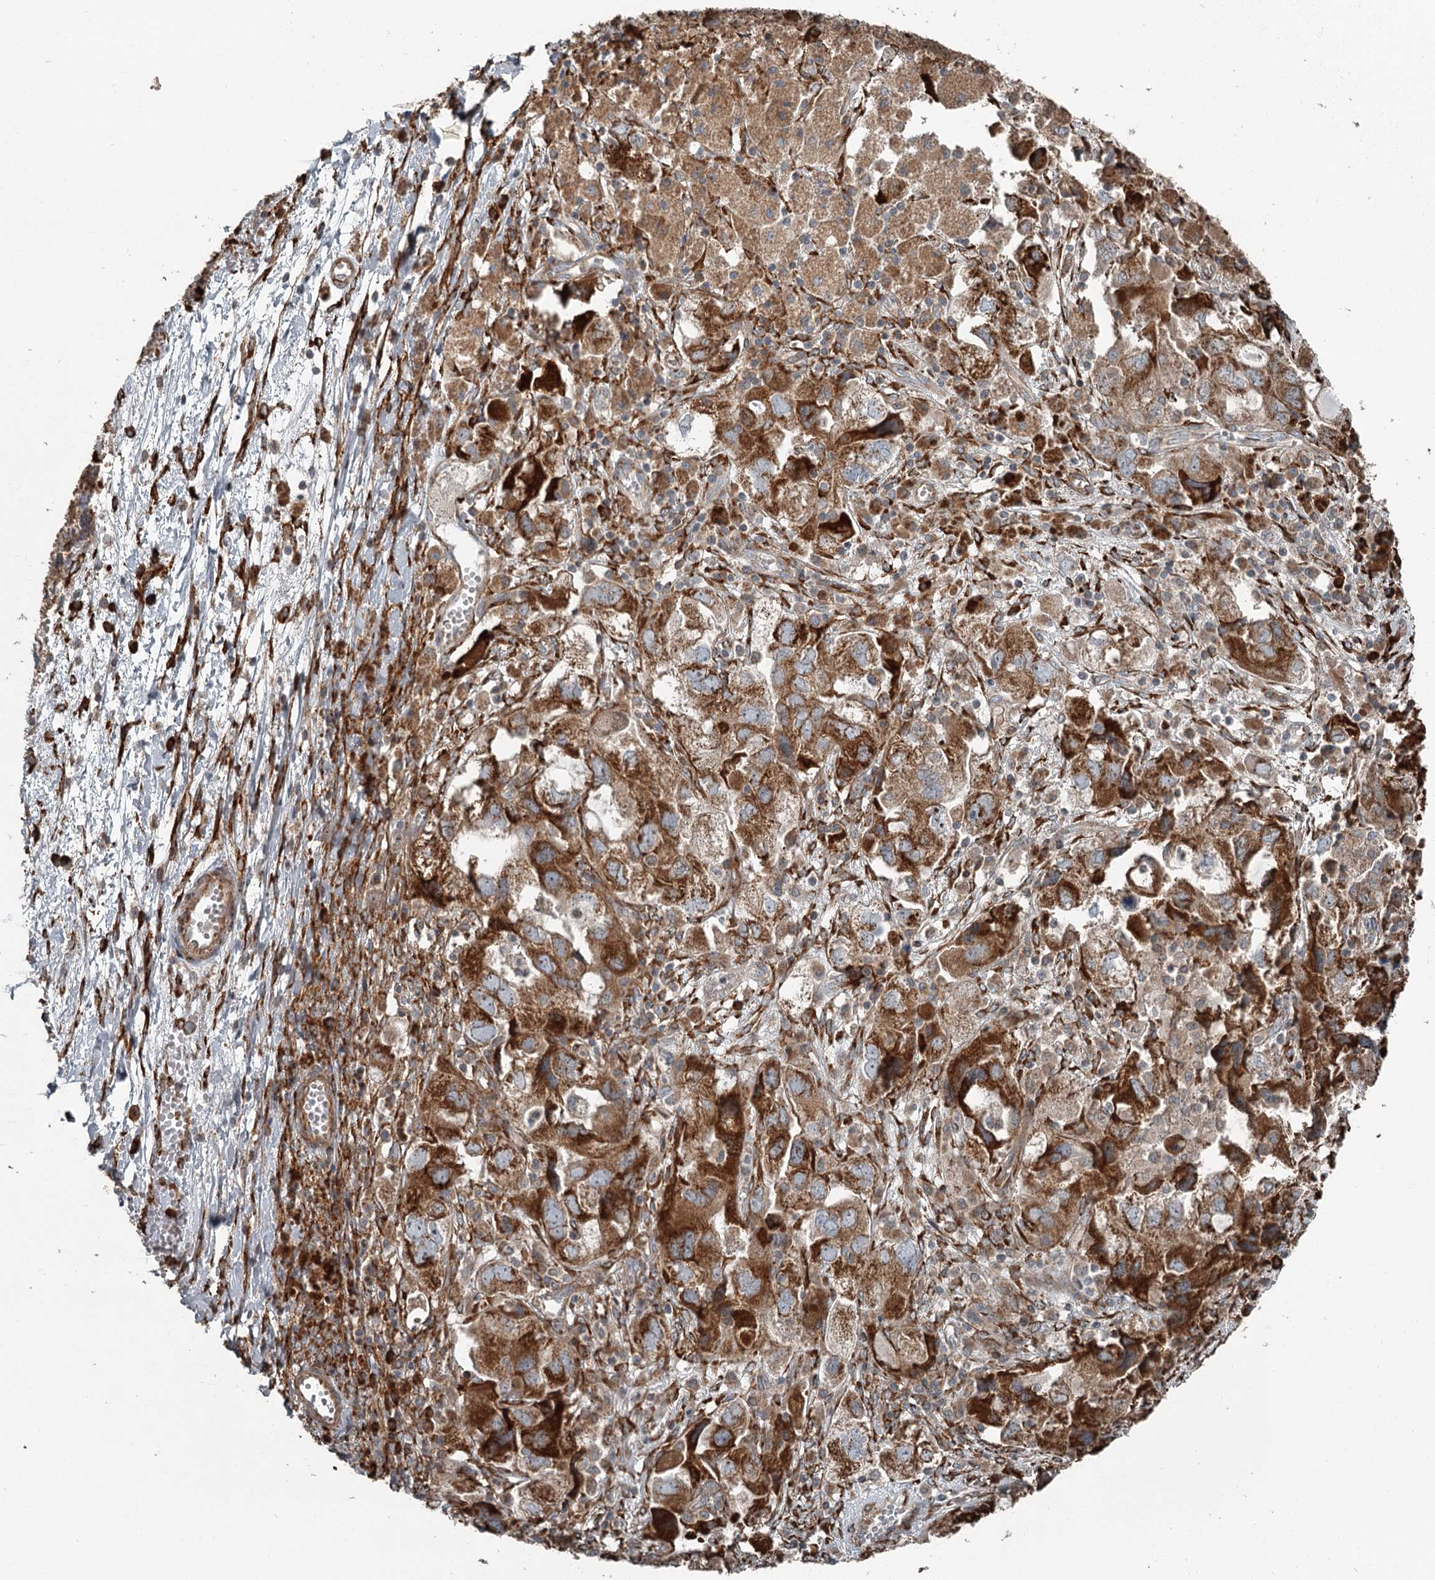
{"staining": {"intensity": "strong", "quantity": ">75%", "location": "cytoplasmic/membranous"}, "tissue": "ovarian cancer", "cell_type": "Tumor cells", "image_type": "cancer", "snomed": [{"axis": "morphology", "description": "Carcinoma, NOS"}, {"axis": "morphology", "description": "Cystadenocarcinoma, serous, NOS"}, {"axis": "topography", "description": "Ovary"}], "caption": "Immunohistochemistry (IHC) (DAB (3,3'-diaminobenzidine)) staining of human ovarian carcinoma displays strong cytoplasmic/membranous protein positivity in approximately >75% of tumor cells. (IHC, brightfield microscopy, high magnification).", "gene": "RASSF8", "patient": {"sex": "female", "age": 69}}